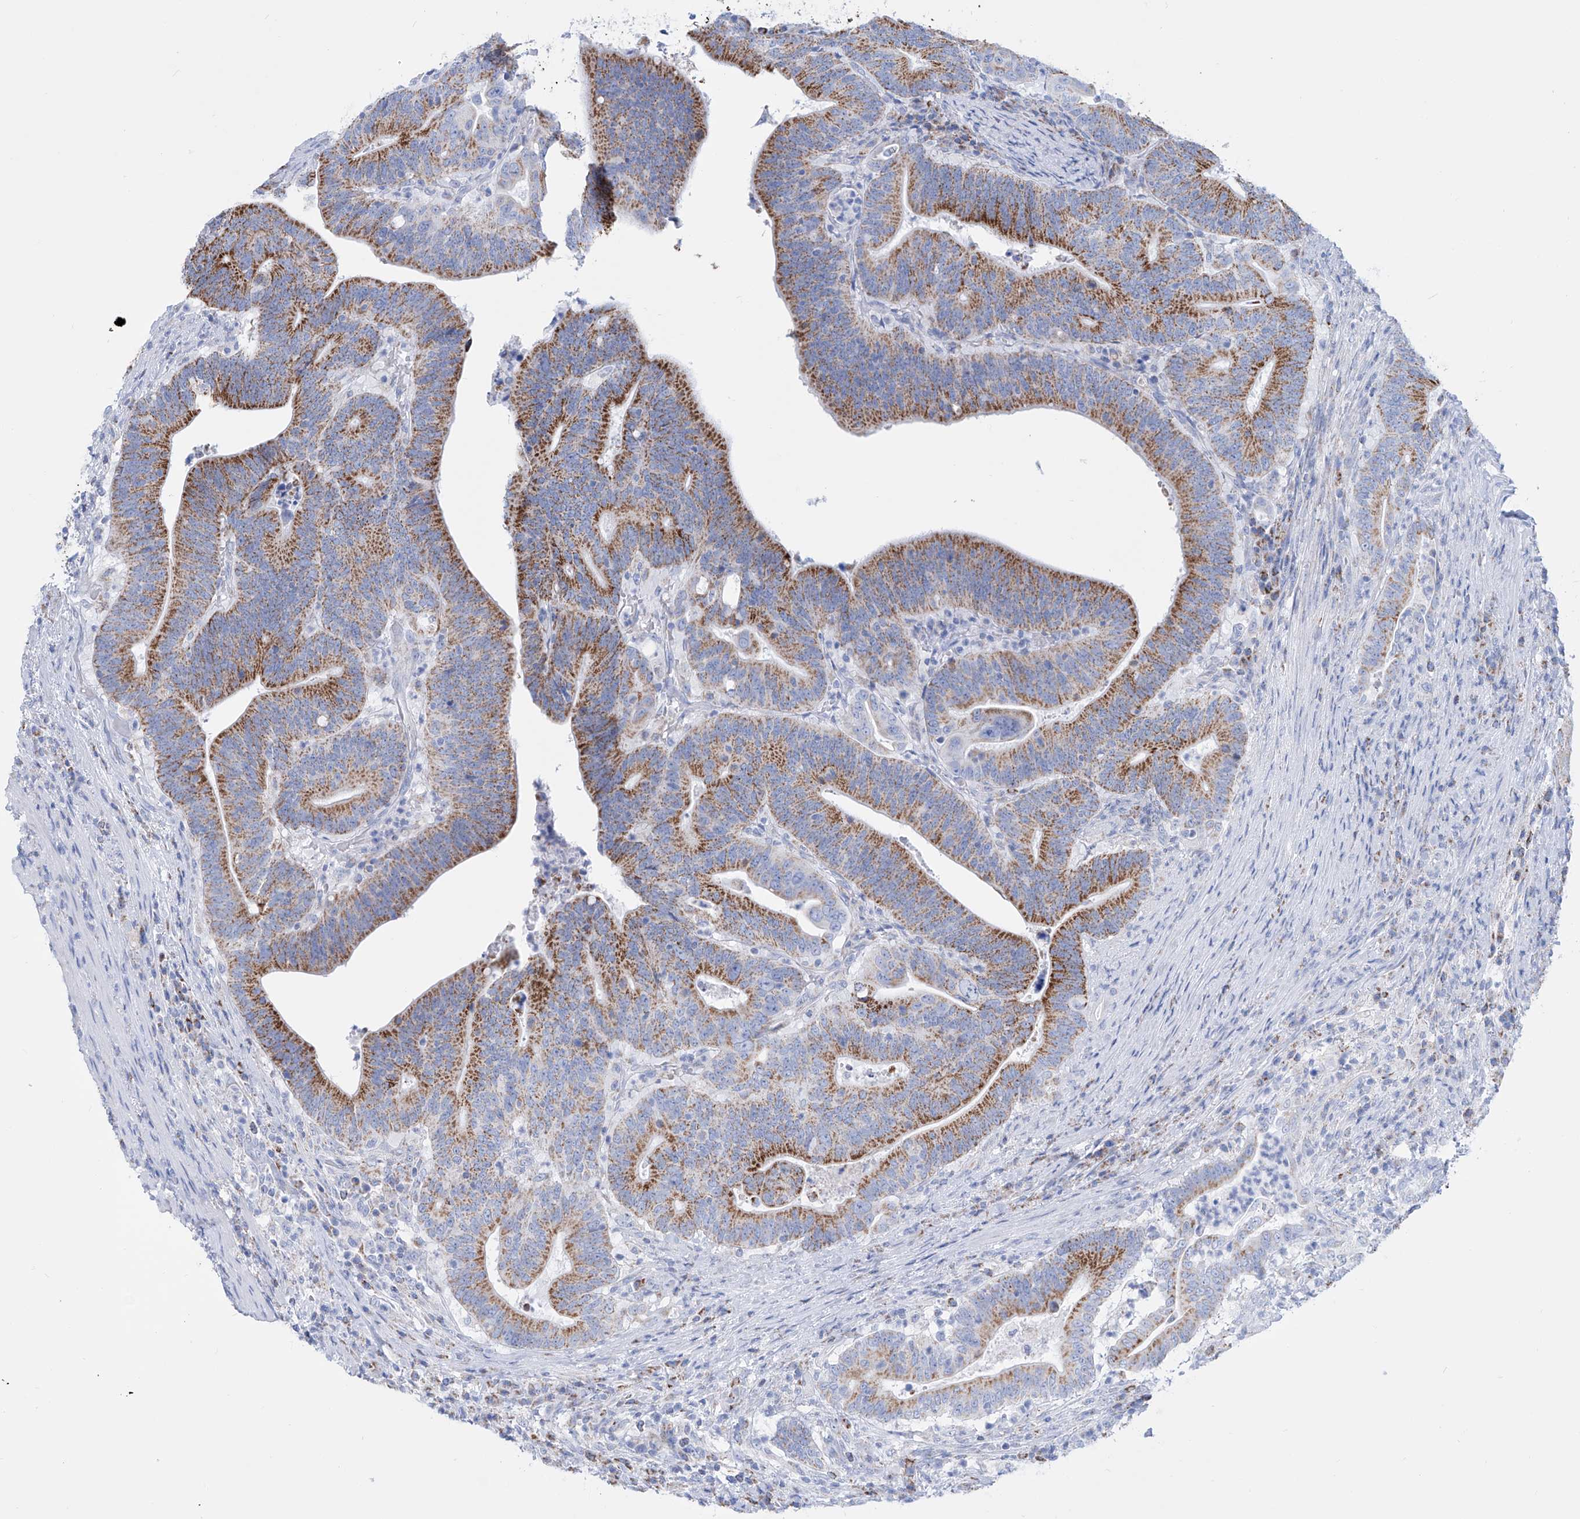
{"staining": {"intensity": "strong", "quantity": ">75%", "location": "cytoplasmic/membranous"}, "tissue": "colorectal cancer", "cell_type": "Tumor cells", "image_type": "cancer", "snomed": [{"axis": "morphology", "description": "Adenocarcinoma, NOS"}, {"axis": "topography", "description": "Colon"}], "caption": "Colorectal adenocarcinoma stained with DAB immunohistochemistry (IHC) exhibits high levels of strong cytoplasmic/membranous expression in about >75% of tumor cells.", "gene": "ALDH6A1", "patient": {"sex": "female", "age": 66}}